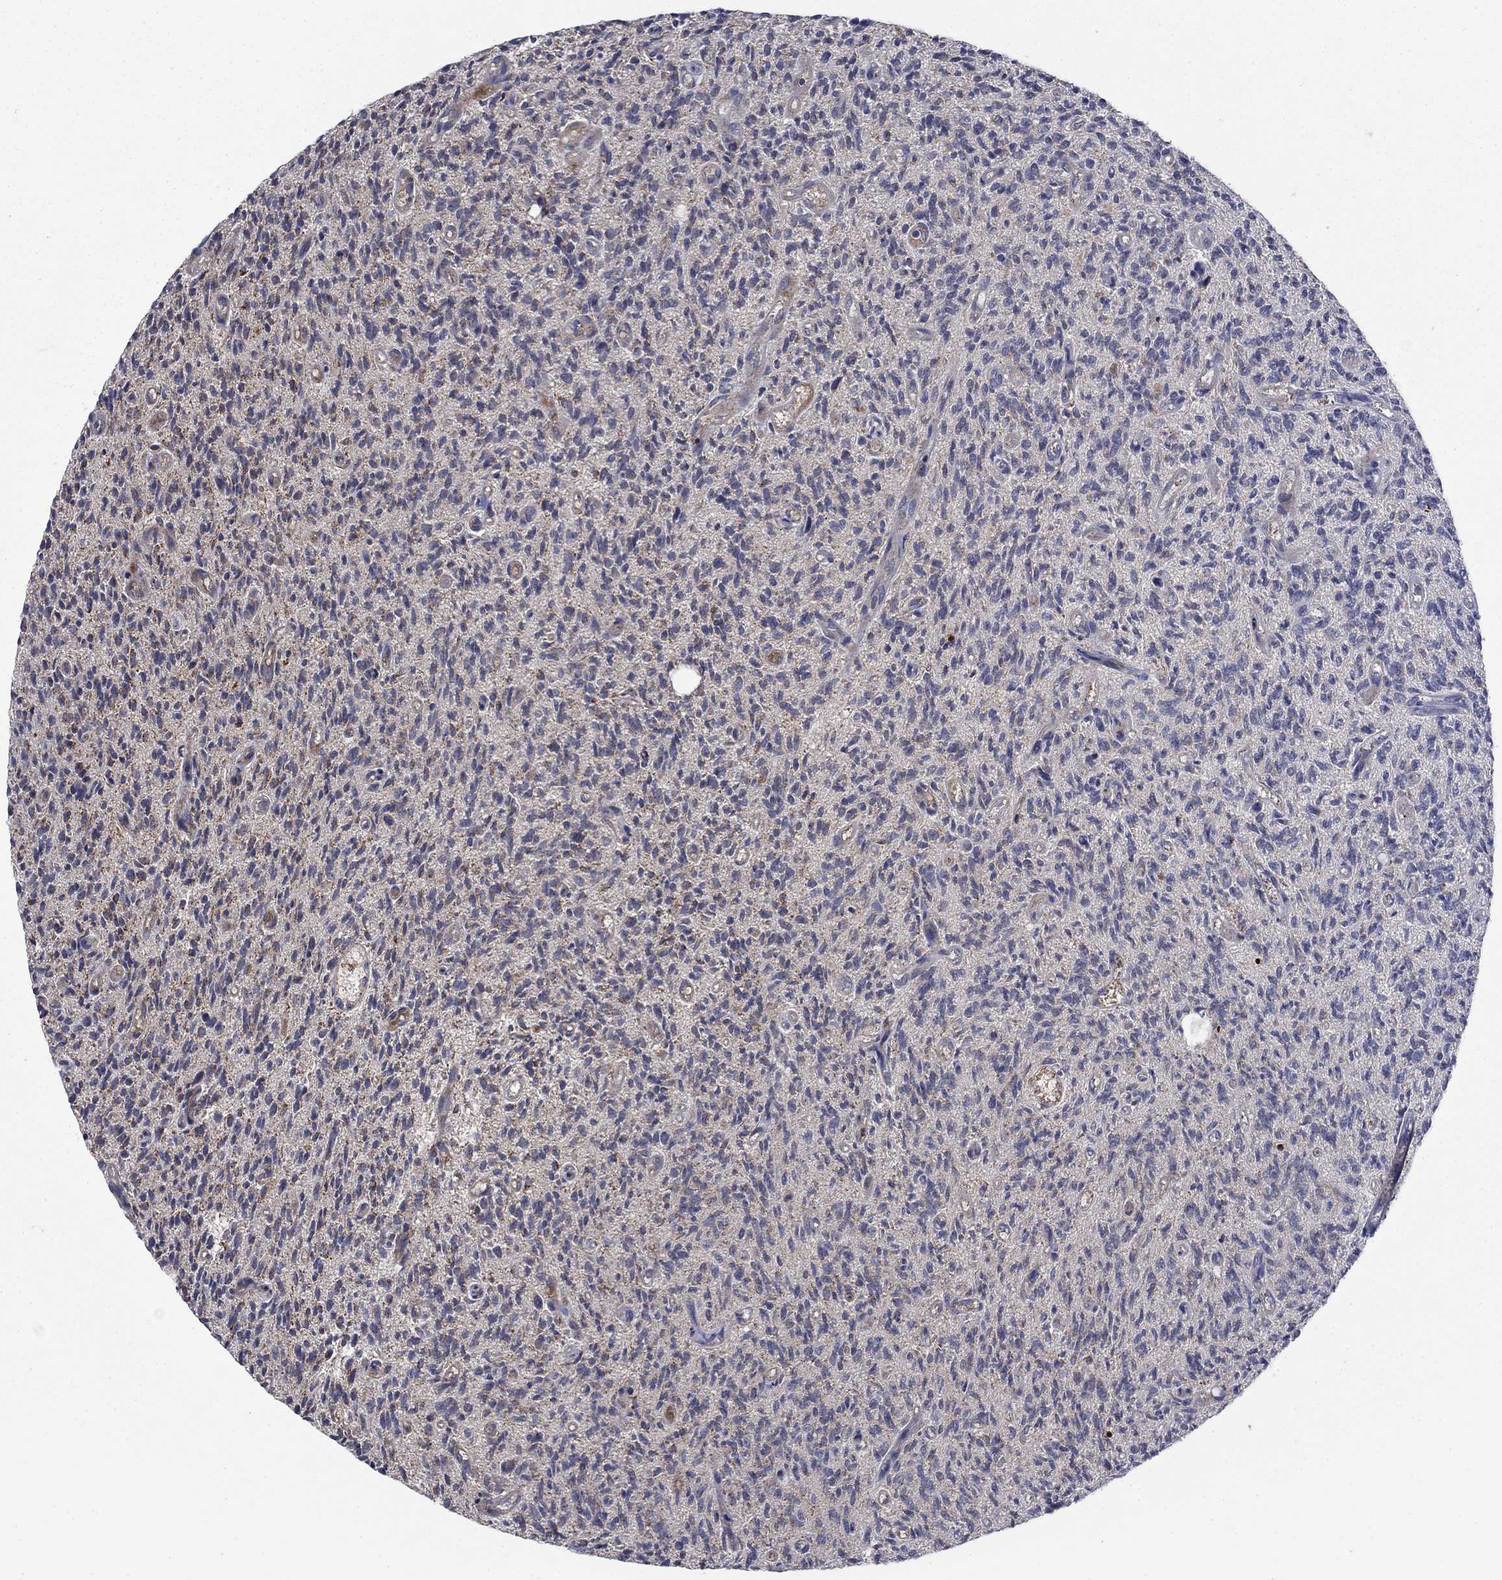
{"staining": {"intensity": "moderate", "quantity": "<25%", "location": "cytoplasmic/membranous"}, "tissue": "glioma", "cell_type": "Tumor cells", "image_type": "cancer", "snomed": [{"axis": "morphology", "description": "Glioma, malignant, High grade"}, {"axis": "topography", "description": "Brain"}], "caption": "Human glioma stained with a protein marker shows moderate staining in tumor cells.", "gene": "RNF19B", "patient": {"sex": "male", "age": 64}}